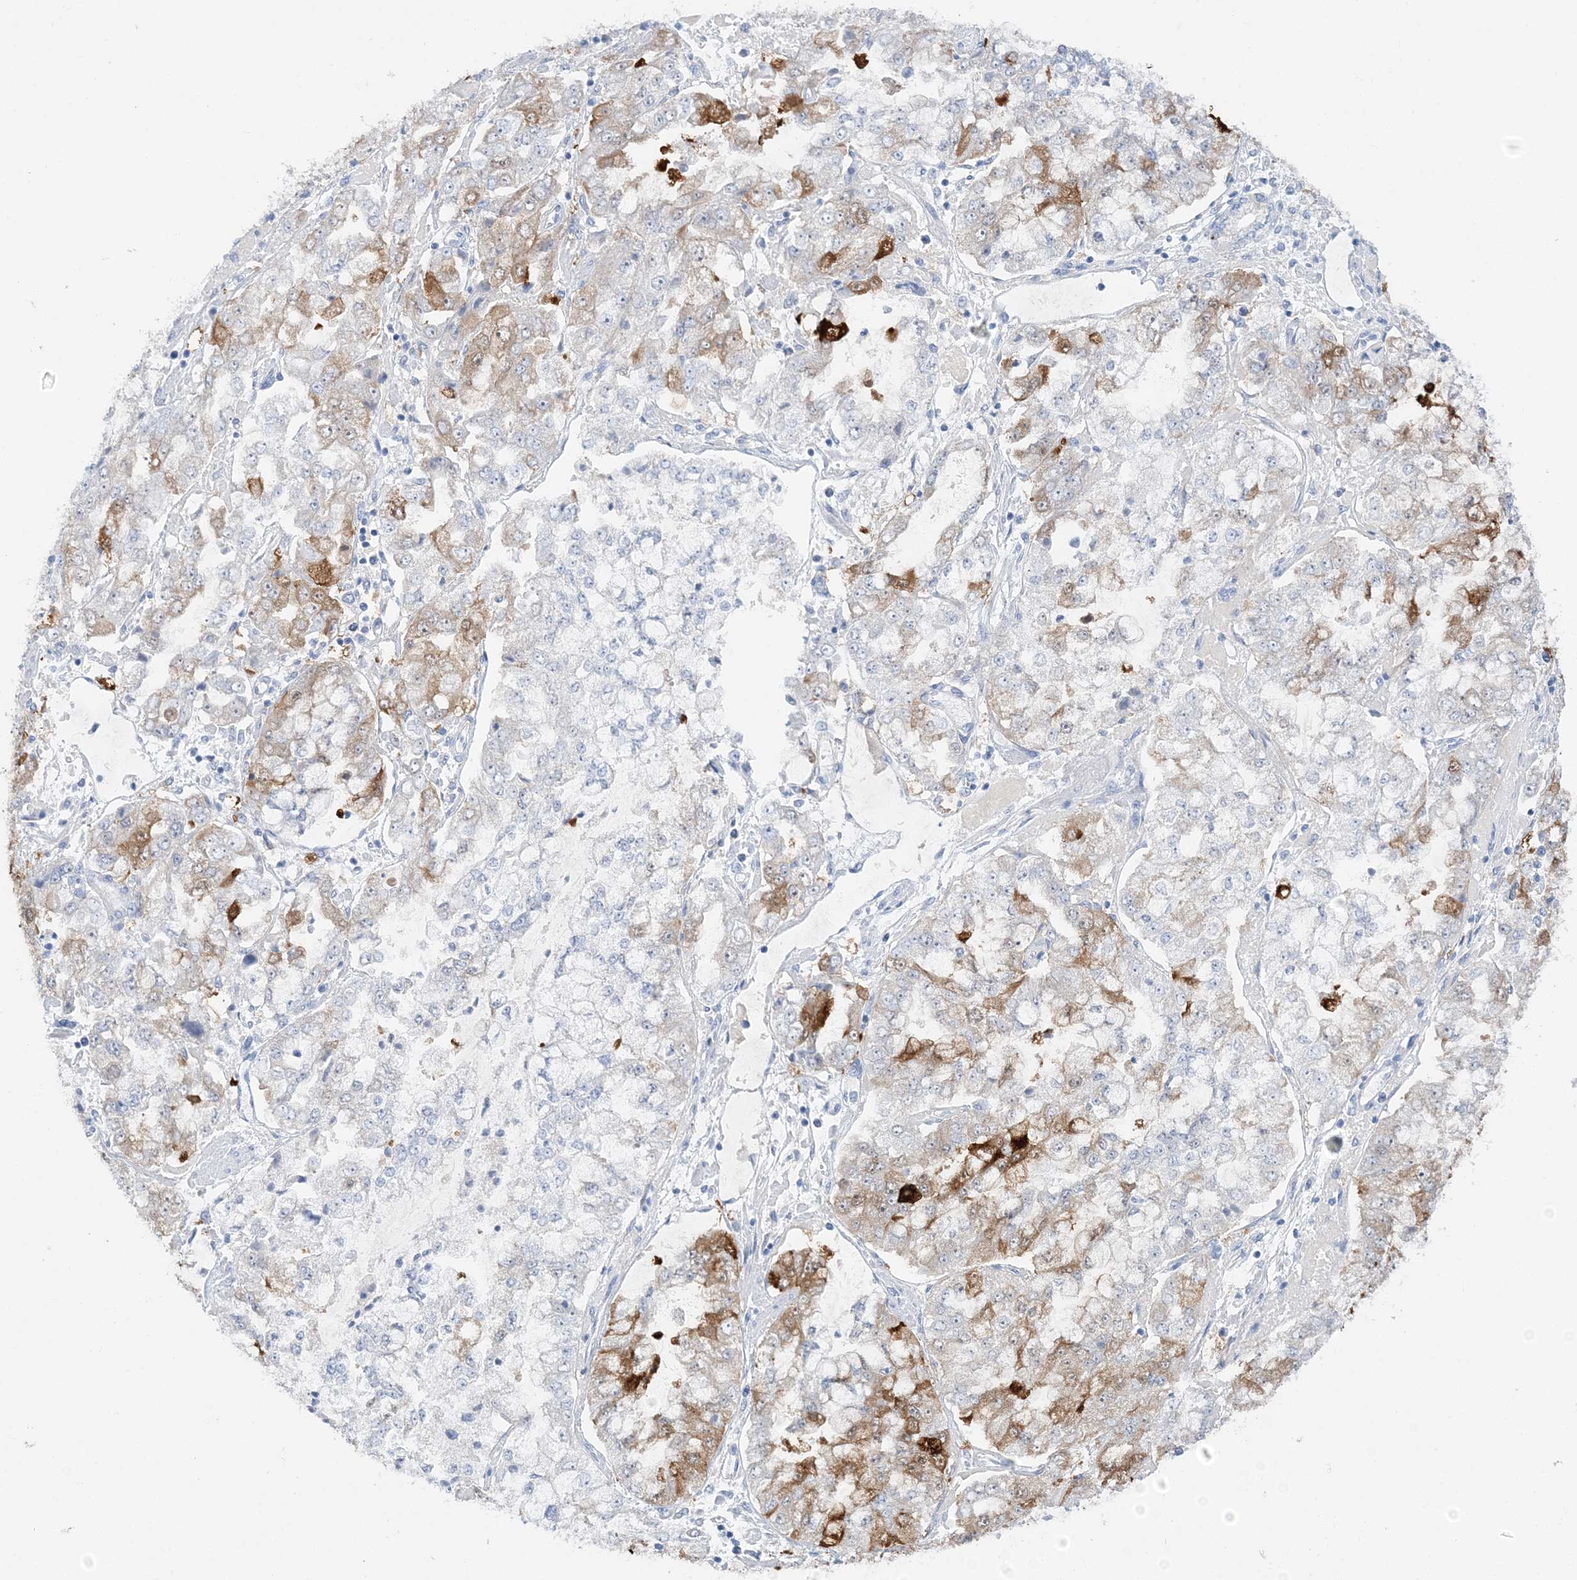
{"staining": {"intensity": "moderate", "quantity": "<25%", "location": "cytoplasmic/membranous"}, "tissue": "stomach cancer", "cell_type": "Tumor cells", "image_type": "cancer", "snomed": [{"axis": "morphology", "description": "Adenocarcinoma, NOS"}, {"axis": "topography", "description": "Stomach"}], "caption": "Tumor cells exhibit moderate cytoplasmic/membranous positivity in approximately <25% of cells in stomach cancer (adenocarcinoma). (DAB (3,3'-diaminobenzidine) IHC with brightfield microscopy, high magnification).", "gene": "HMGCS1", "patient": {"sex": "male", "age": 76}}